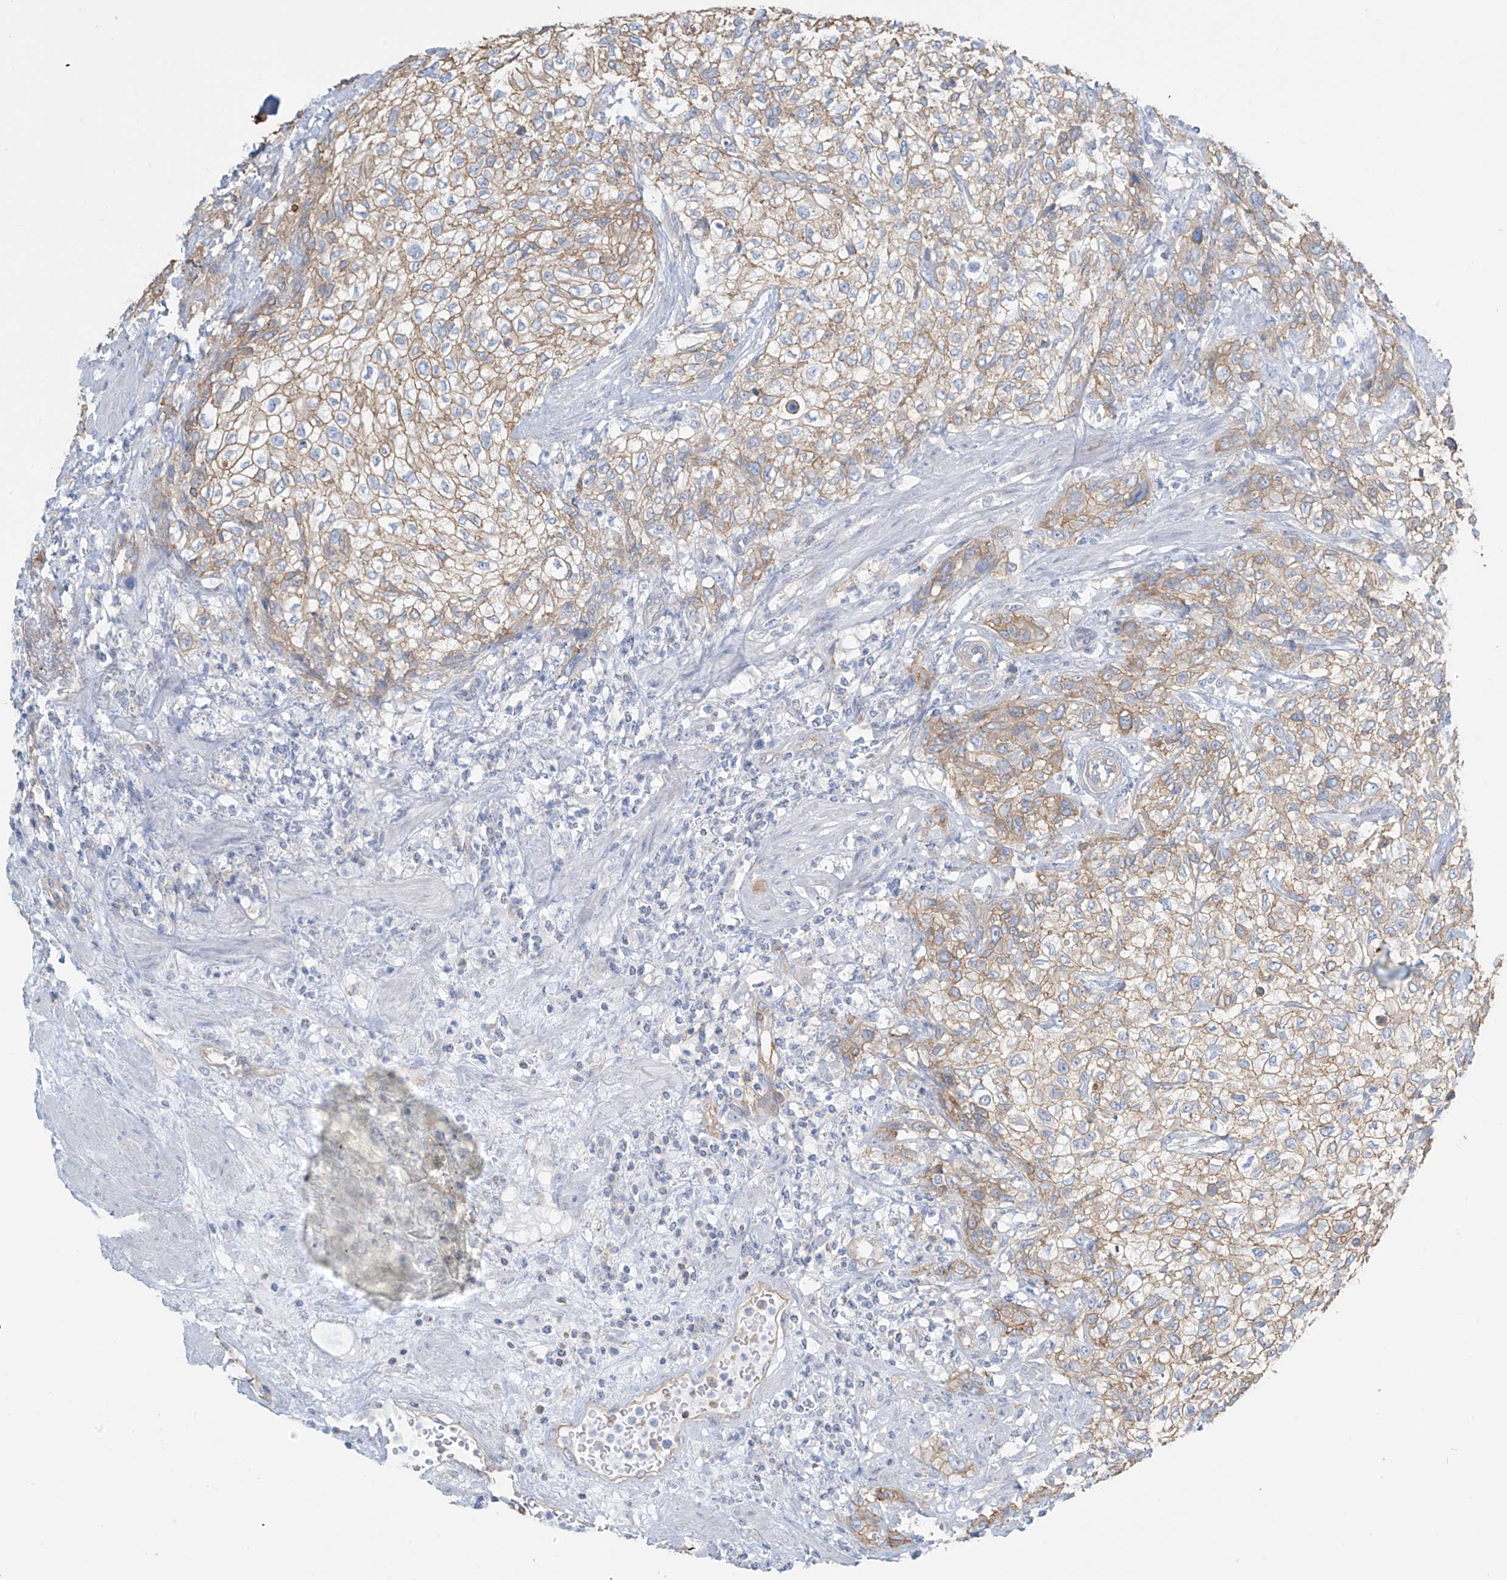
{"staining": {"intensity": "weak", "quantity": ">75%", "location": "cytoplasmic/membranous"}, "tissue": "urothelial cancer", "cell_type": "Tumor cells", "image_type": "cancer", "snomed": [{"axis": "morphology", "description": "Urothelial carcinoma, High grade"}, {"axis": "topography", "description": "Urinary bladder"}], "caption": "A brown stain shows weak cytoplasmic/membranous staining of a protein in human urothelial cancer tumor cells. (brown staining indicates protein expression, while blue staining denotes nuclei).", "gene": "ZNF846", "patient": {"sex": "male", "age": 35}}